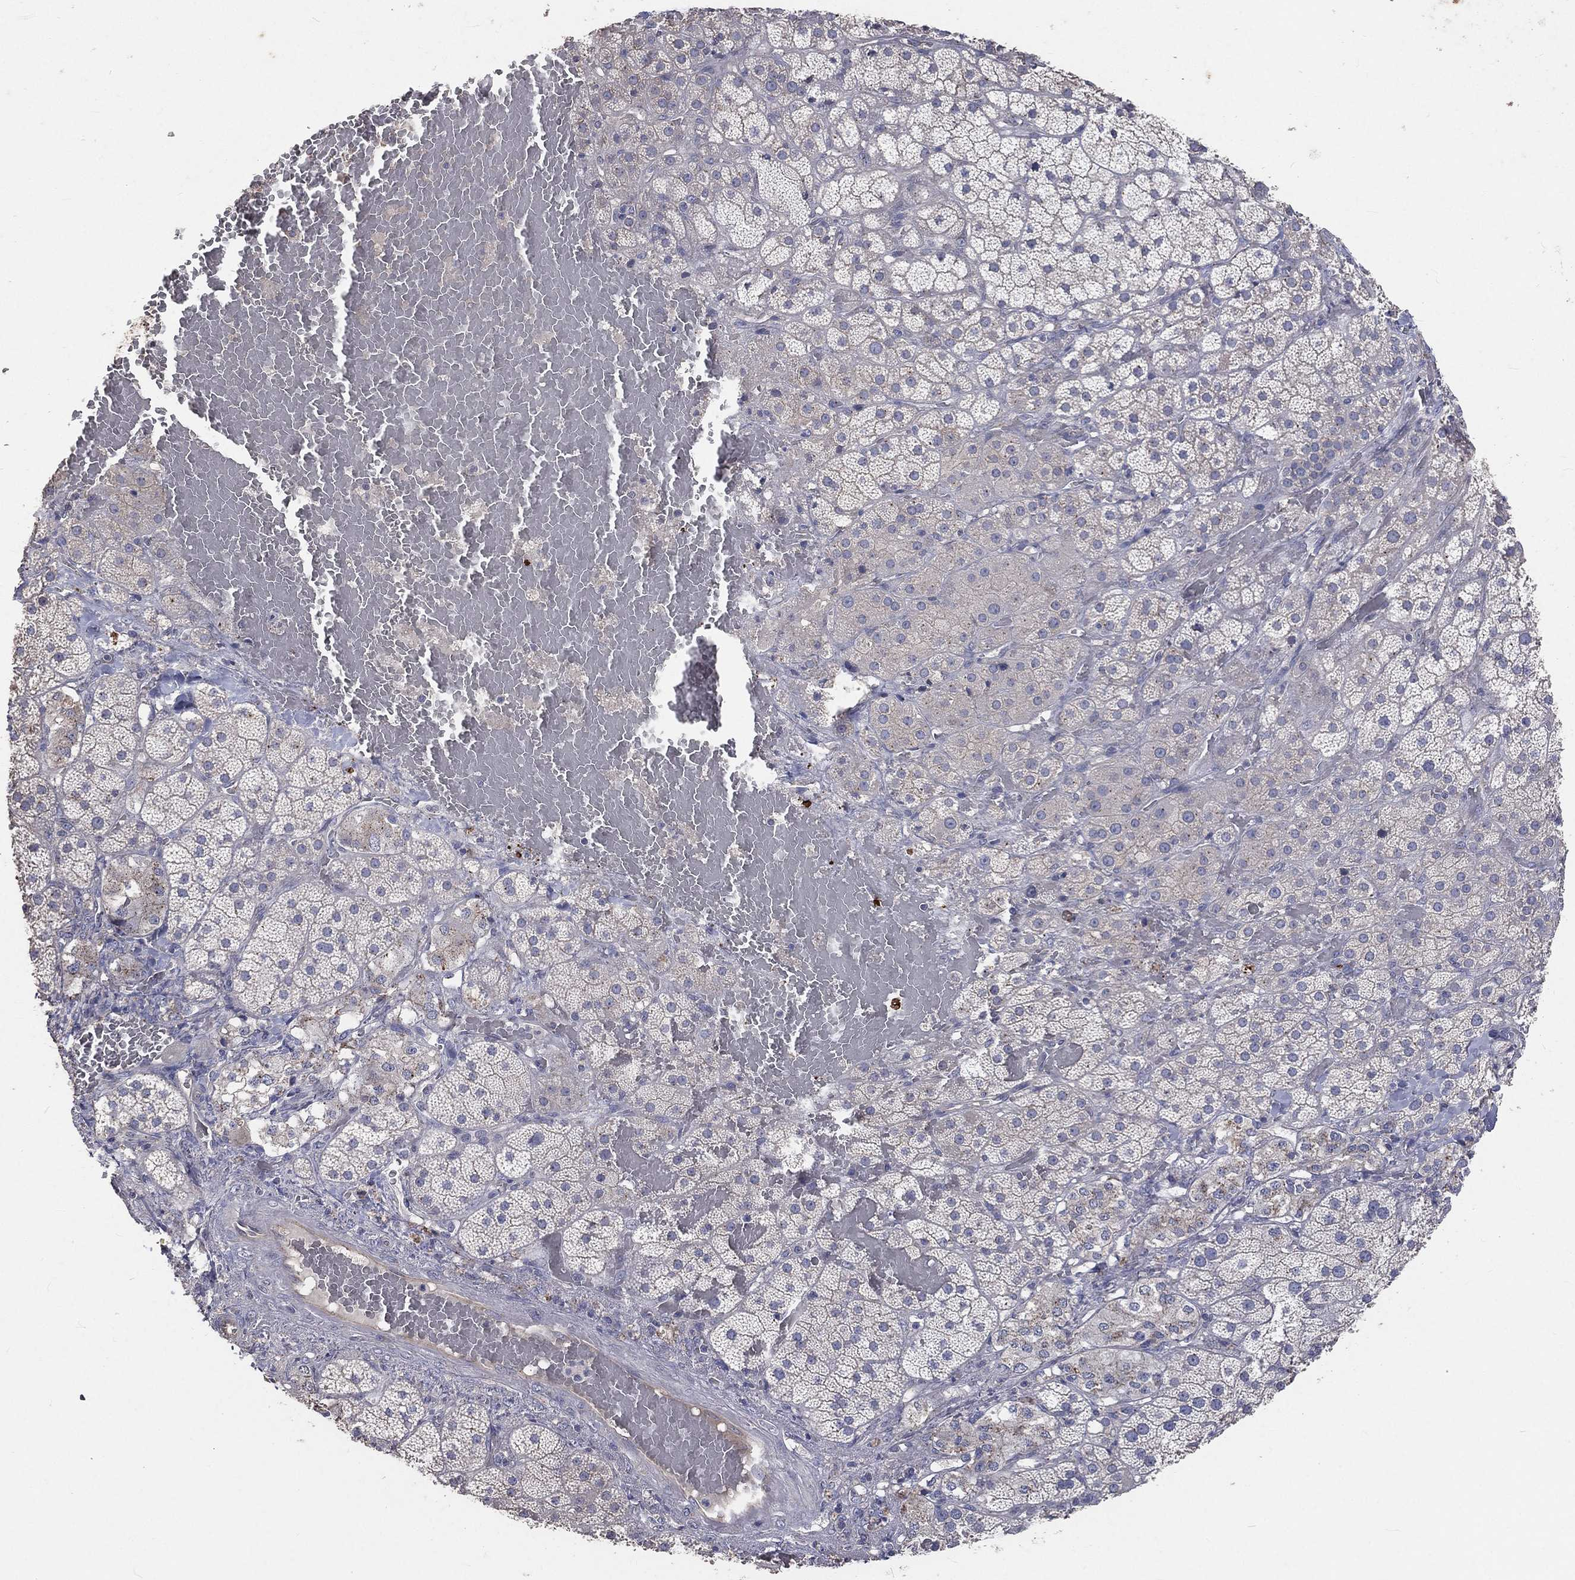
{"staining": {"intensity": "negative", "quantity": "none", "location": "none"}, "tissue": "adrenal gland", "cell_type": "Glandular cells", "image_type": "normal", "snomed": [{"axis": "morphology", "description": "Normal tissue, NOS"}, {"axis": "topography", "description": "Adrenal gland"}], "caption": "There is no significant positivity in glandular cells of adrenal gland.", "gene": "CROCC", "patient": {"sex": "male", "age": 57}}